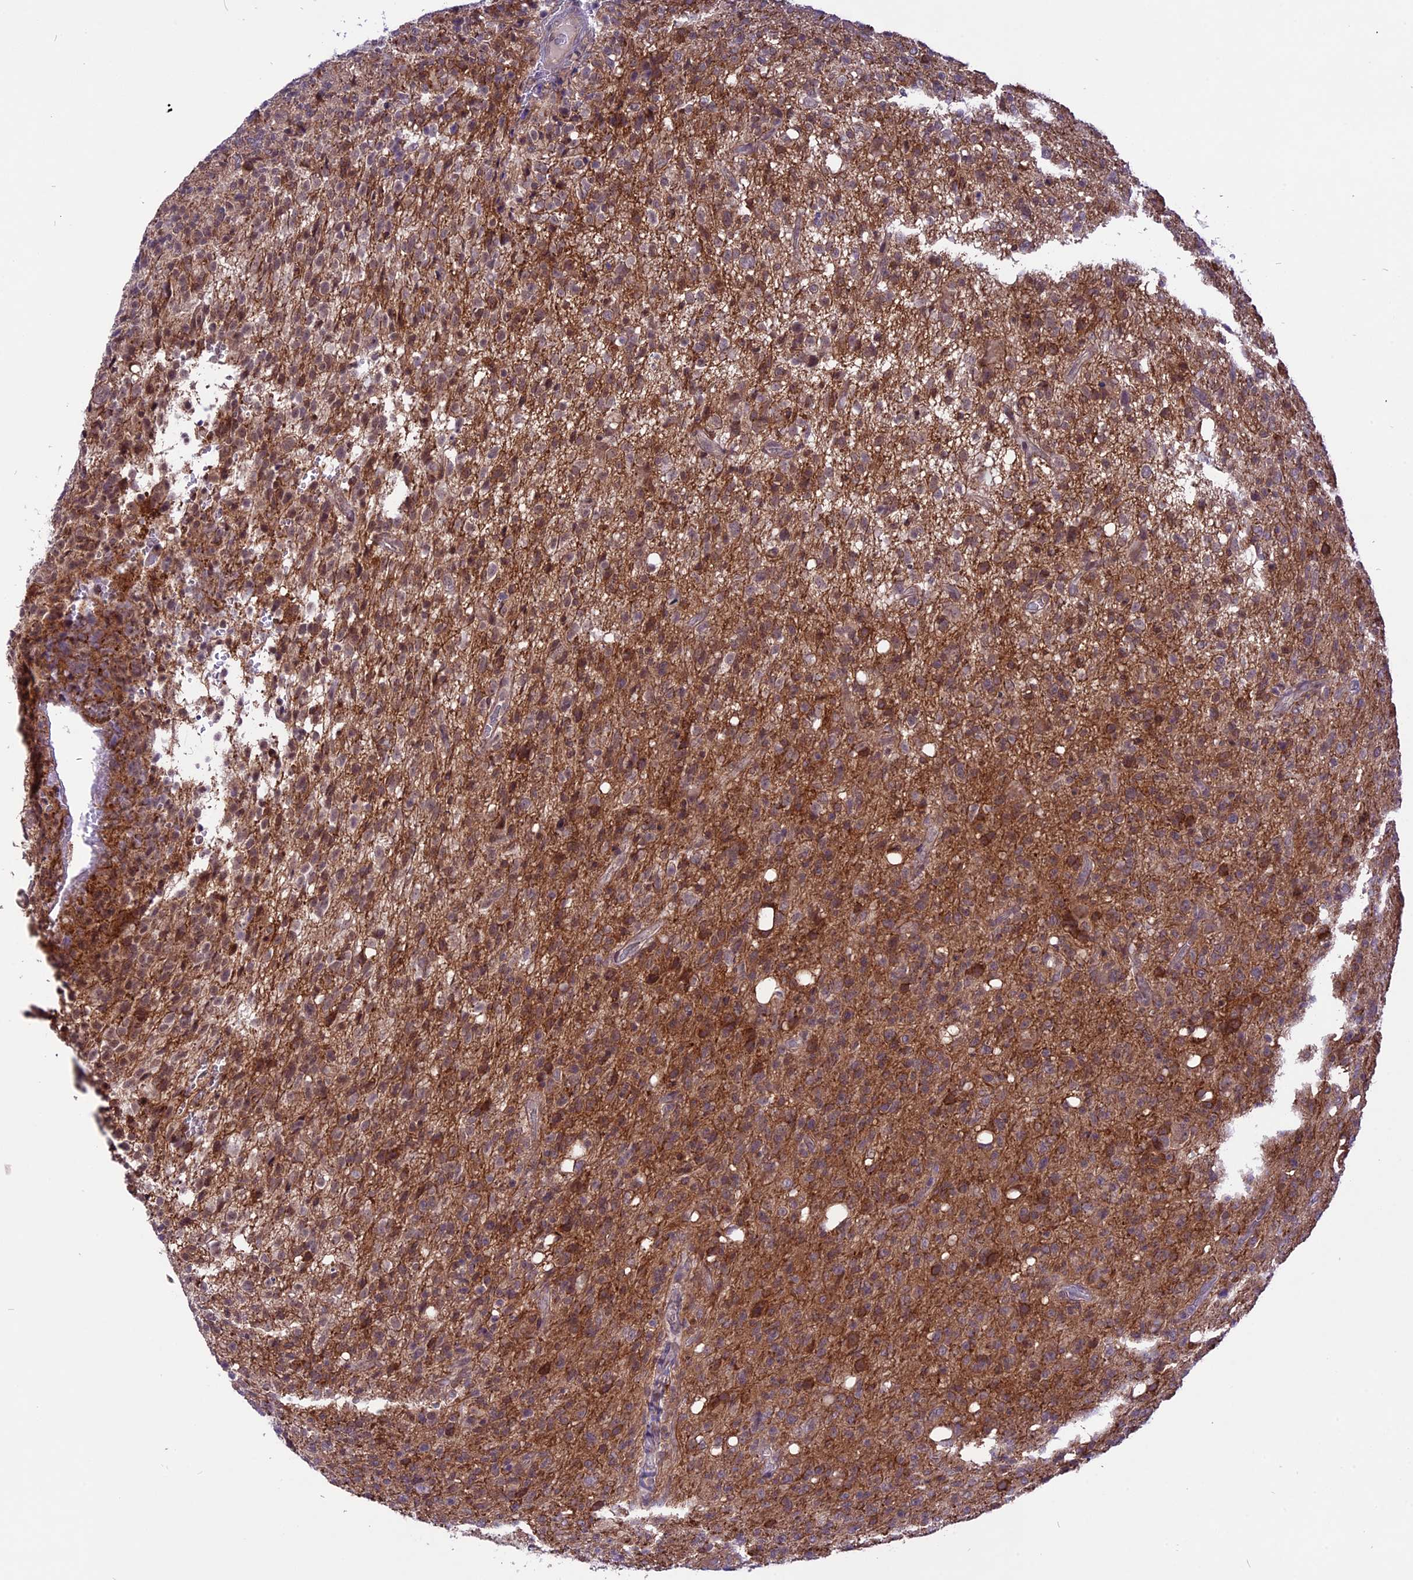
{"staining": {"intensity": "moderate", "quantity": ">75%", "location": "cytoplasmic/membranous"}, "tissue": "glioma", "cell_type": "Tumor cells", "image_type": "cancer", "snomed": [{"axis": "morphology", "description": "Glioma, malignant, High grade"}, {"axis": "topography", "description": "Brain"}], "caption": "Protein staining of malignant high-grade glioma tissue displays moderate cytoplasmic/membranous positivity in approximately >75% of tumor cells.", "gene": "SPRED1", "patient": {"sex": "female", "age": 57}}